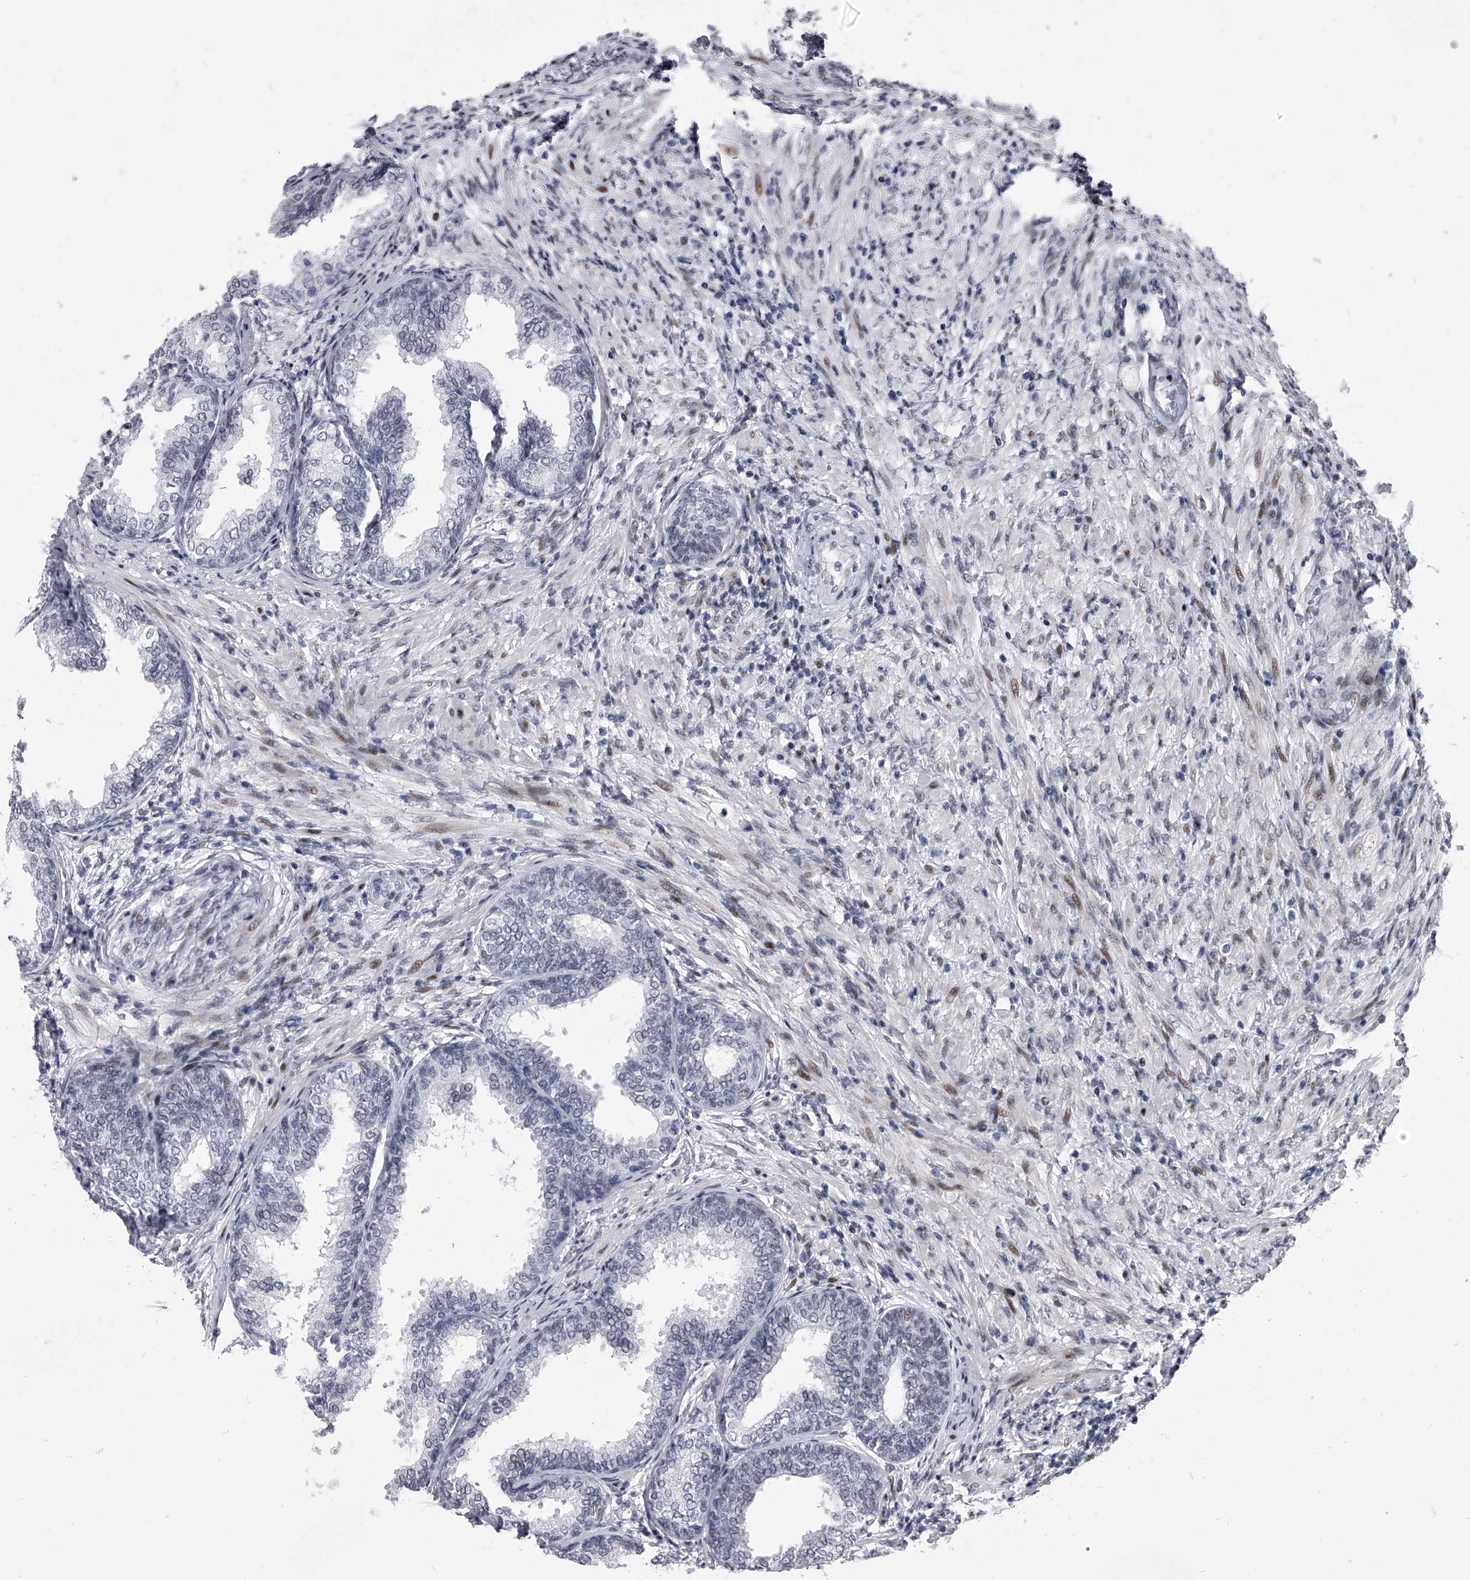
{"staining": {"intensity": "moderate", "quantity": "<25%", "location": "nuclear"}, "tissue": "prostate", "cell_type": "Glandular cells", "image_type": "normal", "snomed": [{"axis": "morphology", "description": "Normal tissue, NOS"}, {"axis": "topography", "description": "Prostate"}], "caption": "IHC image of benign prostate stained for a protein (brown), which reveals low levels of moderate nuclear staining in approximately <25% of glandular cells.", "gene": "CMTR1", "patient": {"sex": "male", "age": 76}}